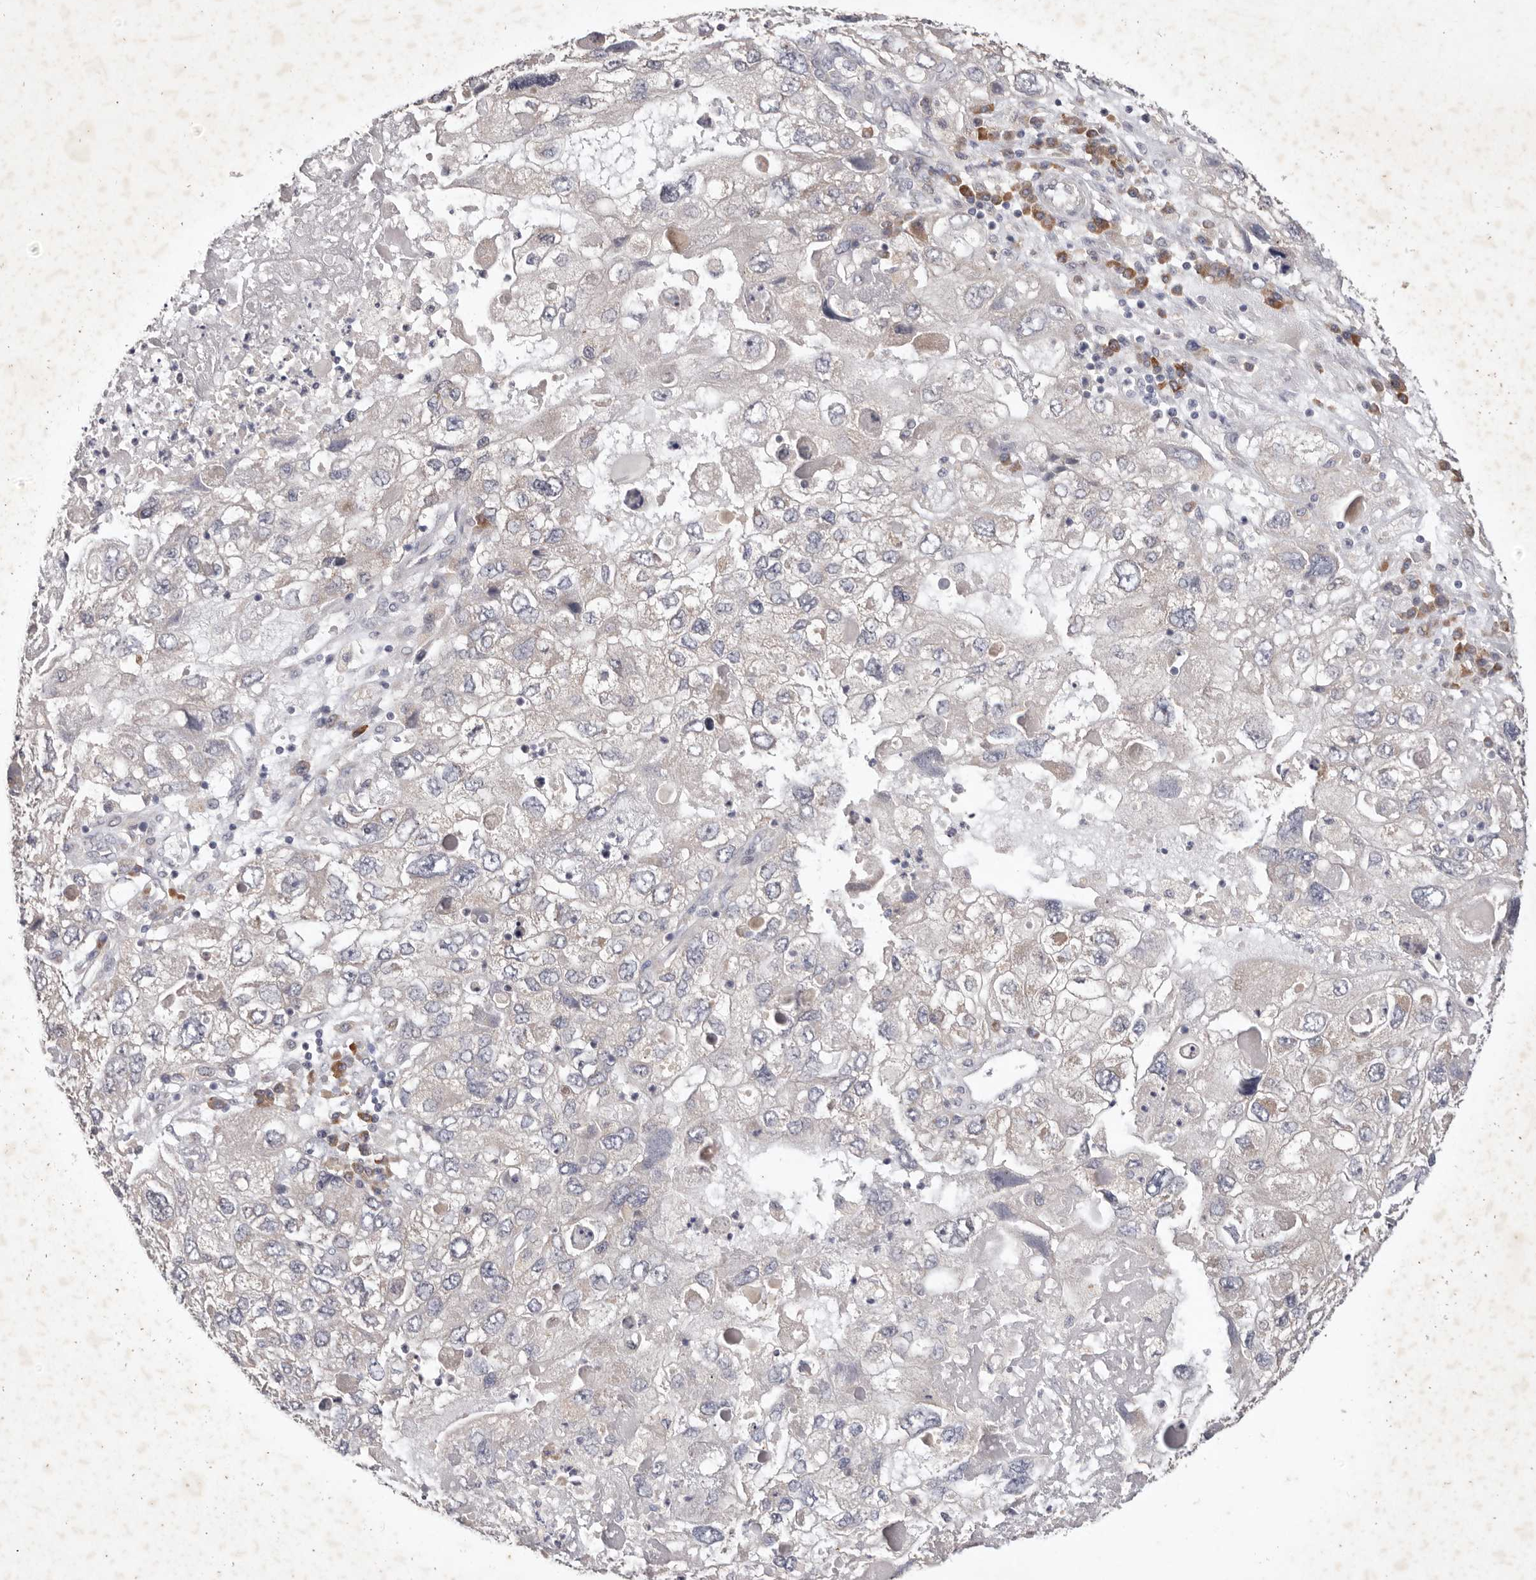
{"staining": {"intensity": "weak", "quantity": "25%-75%", "location": "cytoplasmic/membranous"}, "tissue": "endometrial cancer", "cell_type": "Tumor cells", "image_type": "cancer", "snomed": [{"axis": "morphology", "description": "Adenocarcinoma, NOS"}, {"axis": "topography", "description": "Endometrium"}], "caption": "Tumor cells reveal weak cytoplasmic/membranous expression in about 25%-75% of cells in adenocarcinoma (endometrial).", "gene": "WDR77", "patient": {"sex": "female", "age": 49}}